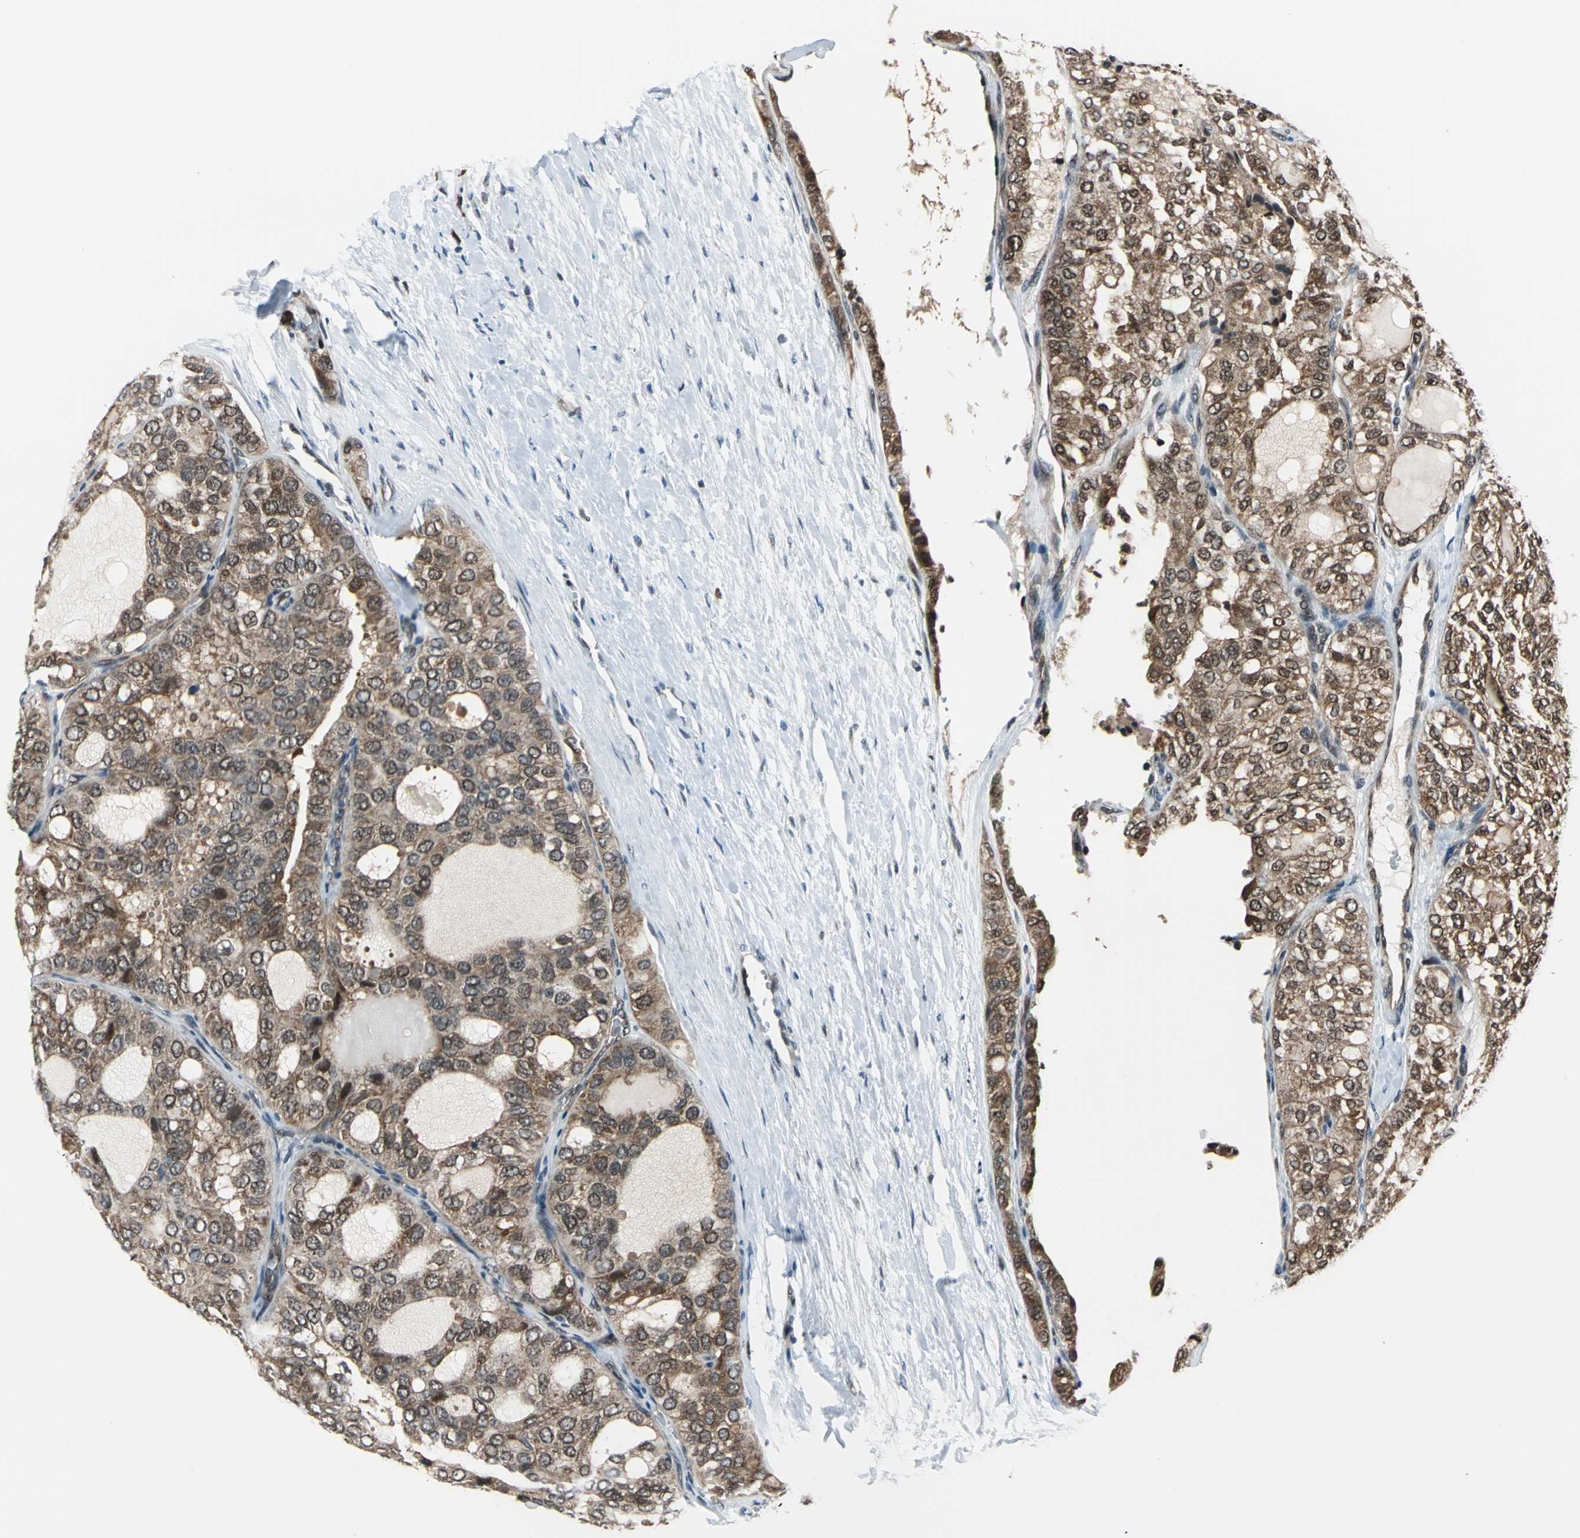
{"staining": {"intensity": "moderate", "quantity": ">75%", "location": "cytoplasmic/membranous,nuclear"}, "tissue": "thyroid cancer", "cell_type": "Tumor cells", "image_type": "cancer", "snomed": [{"axis": "morphology", "description": "Follicular adenoma carcinoma, NOS"}, {"axis": "topography", "description": "Thyroid gland"}], "caption": "High-magnification brightfield microscopy of thyroid cancer stained with DAB (brown) and counterstained with hematoxylin (blue). tumor cells exhibit moderate cytoplasmic/membranous and nuclear positivity is appreciated in about>75% of cells.", "gene": "POLR3K", "patient": {"sex": "male", "age": 75}}